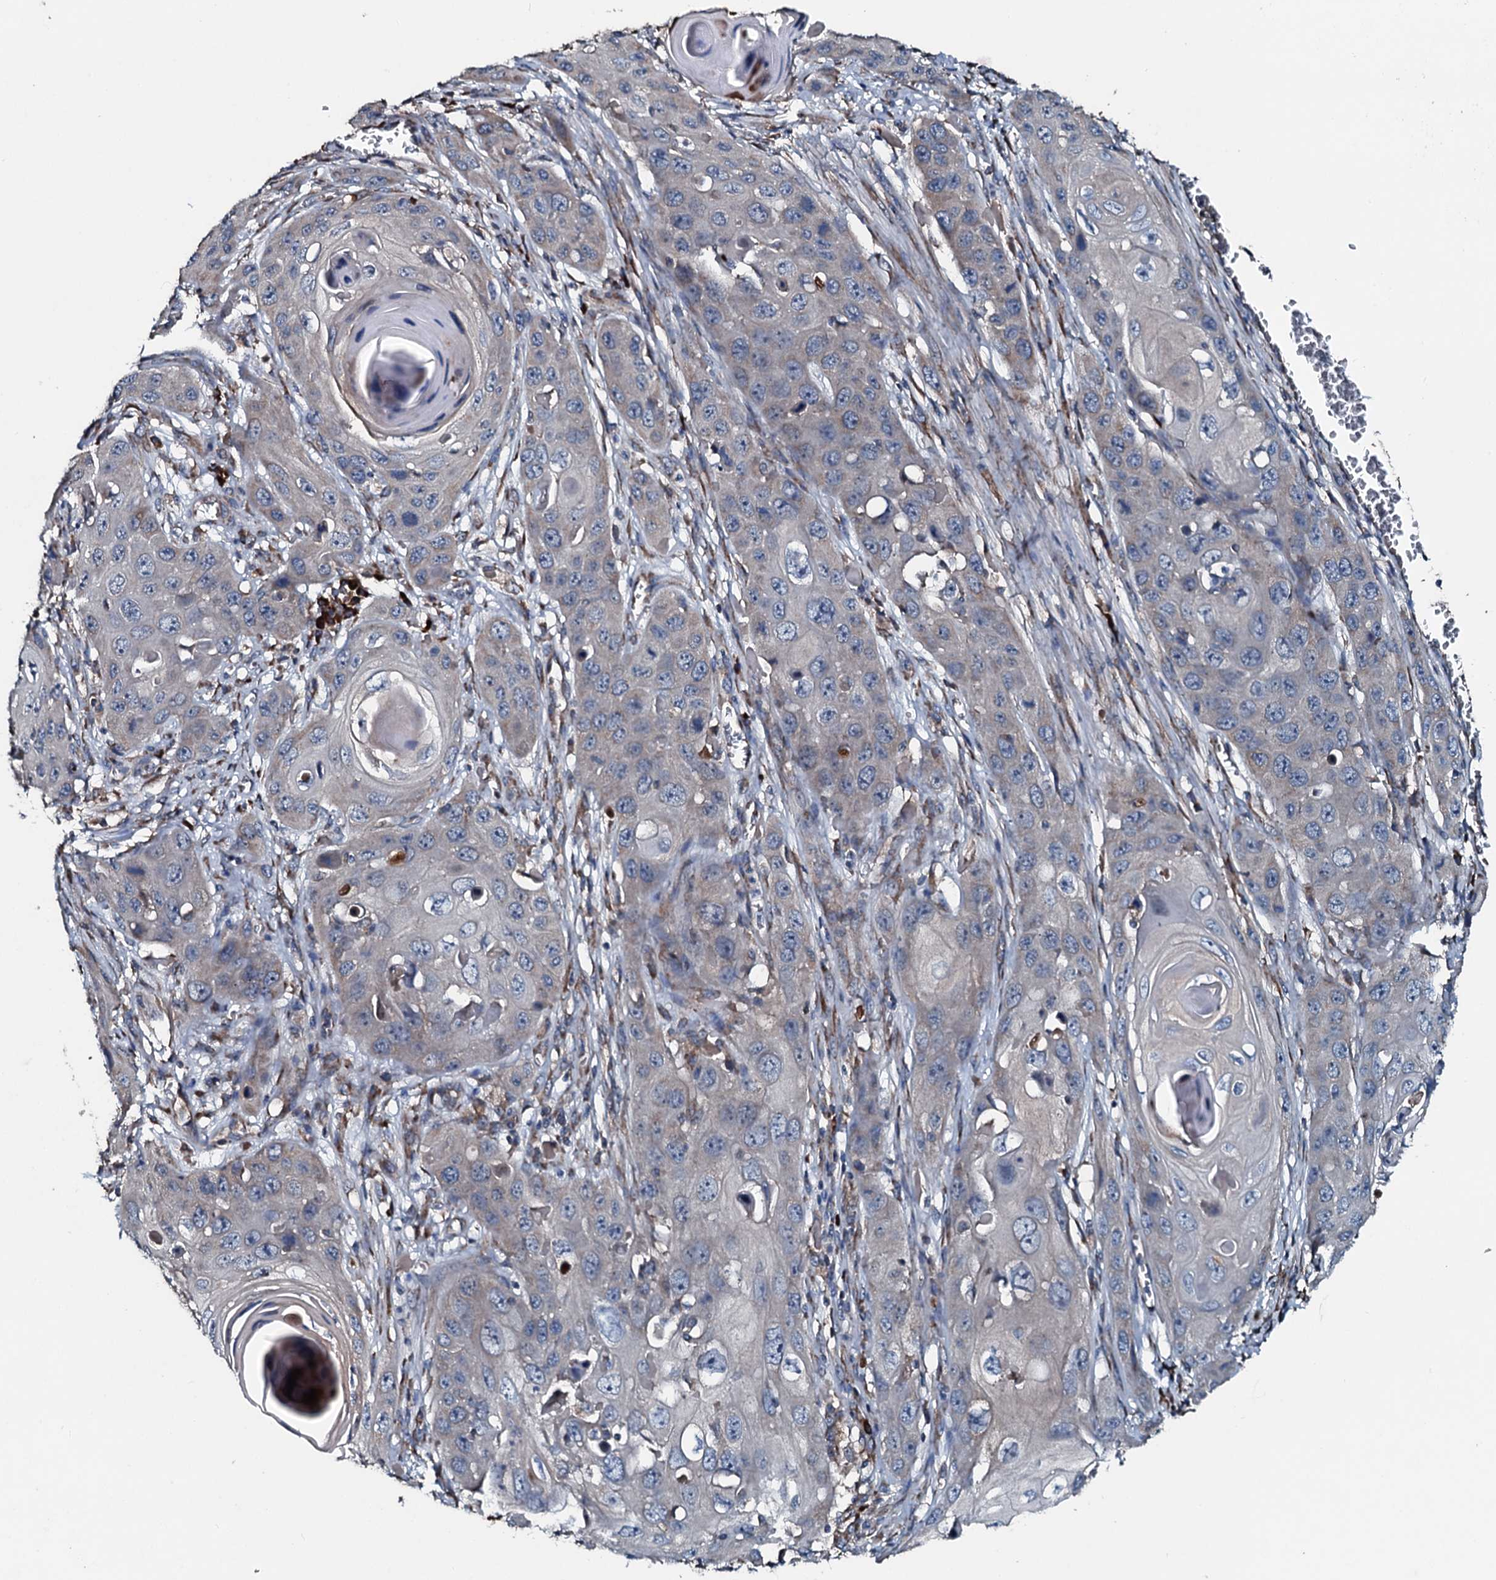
{"staining": {"intensity": "negative", "quantity": "none", "location": "none"}, "tissue": "skin cancer", "cell_type": "Tumor cells", "image_type": "cancer", "snomed": [{"axis": "morphology", "description": "Squamous cell carcinoma, NOS"}, {"axis": "topography", "description": "Skin"}], "caption": "A high-resolution micrograph shows immunohistochemistry (IHC) staining of skin squamous cell carcinoma, which shows no significant positivity in tumor cells. (Brightfield microscopy of DAB IHC at high magnification).", "gene": "ACSS3", "patient": {"sex": "male", "age": 55}}